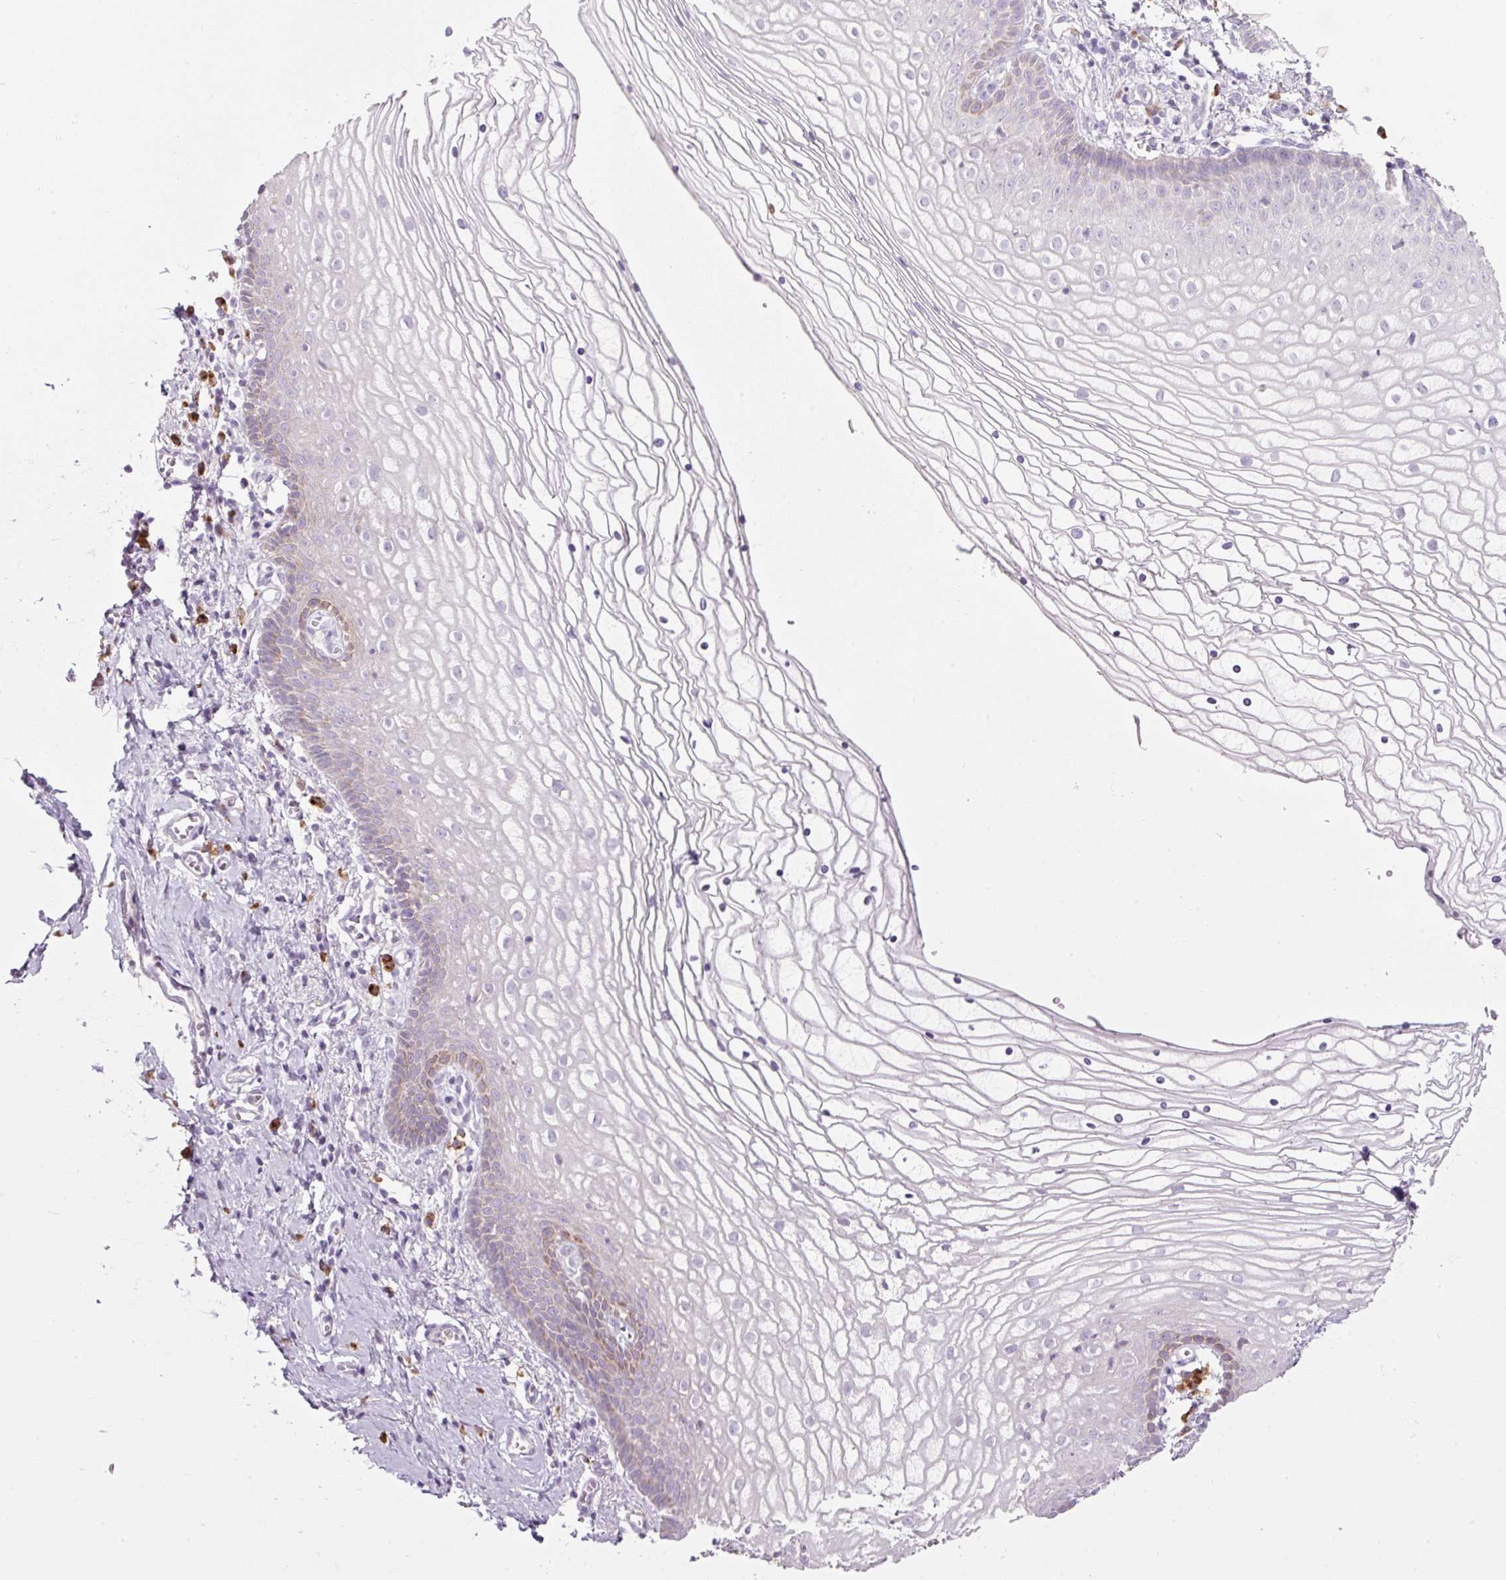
{"staining": {"intensity": "weak", "quantity": "<25%", "location": "cytoplasmic/membranous"}, "tissue": "vagina", "cell_type": "Squamous epithelial cells", "image_type": "normal", "snomed": [{"axis": "morphology", "description": "Normal tissue, NOS"}, {"axis": "topography", "description": "Vagina"}], "caption": "DAB immunohistochemical staining of benign human vagina reveals no significant expression in squamous epithelial cells.", "gene": "HAX1", "patient": {"sex": "female", "age": 56}}